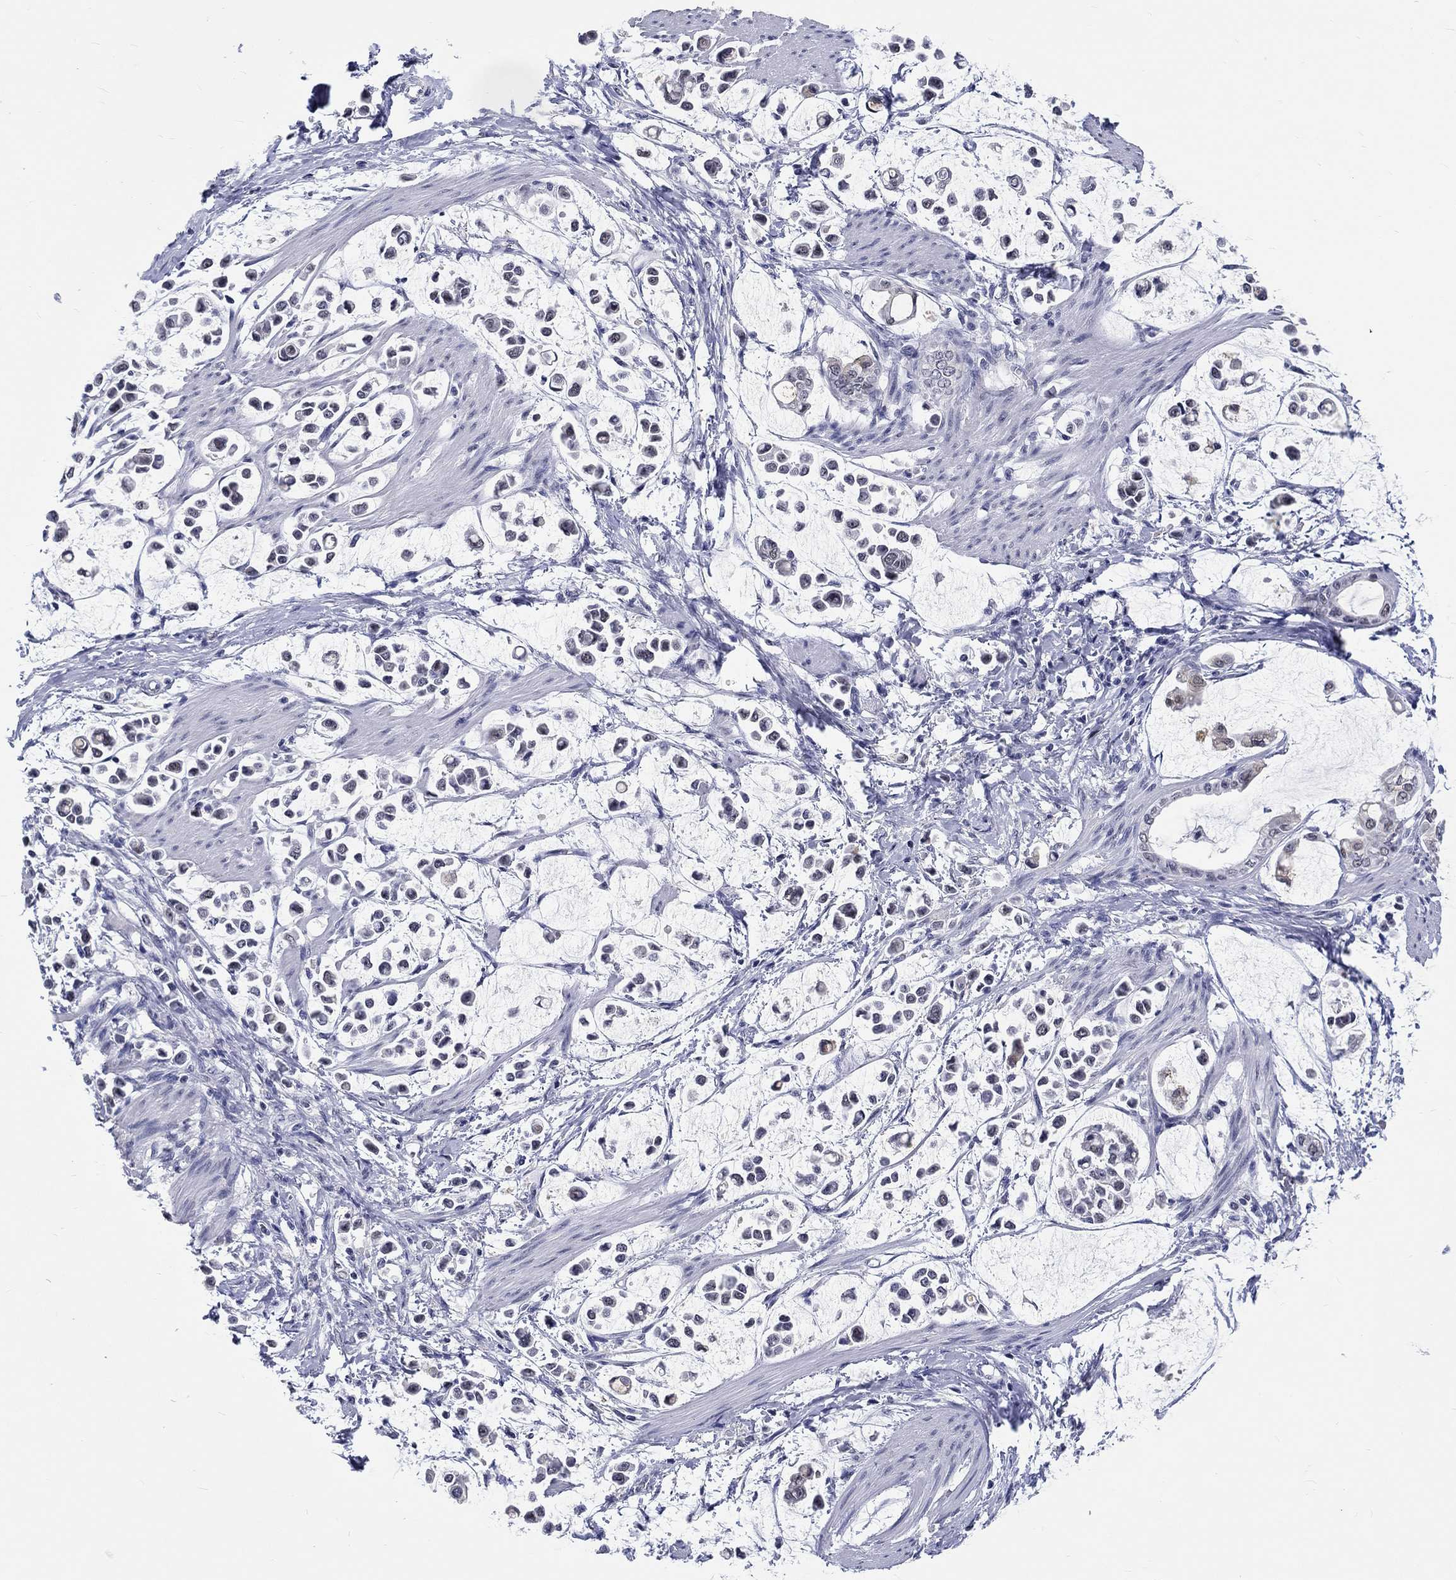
{"staining": {"intensity": "negative", "quantity": "none", "location": "none"}, "tissue": "stomach cancer", "cell_type": "Tumor cells", "image_type": "cancer", "snomed": [{"axis": "morphology", "description": "Adenocarcinoma, NOS"}, {"axis": "topography", "description": "Stomach"}], "caption": "Stomach cancer stained for a protein using immunohistochemistry demonstrates no staining tumor cells.", "gene": "GRIN1", "patient": {"sex": "male", "age": 82}}